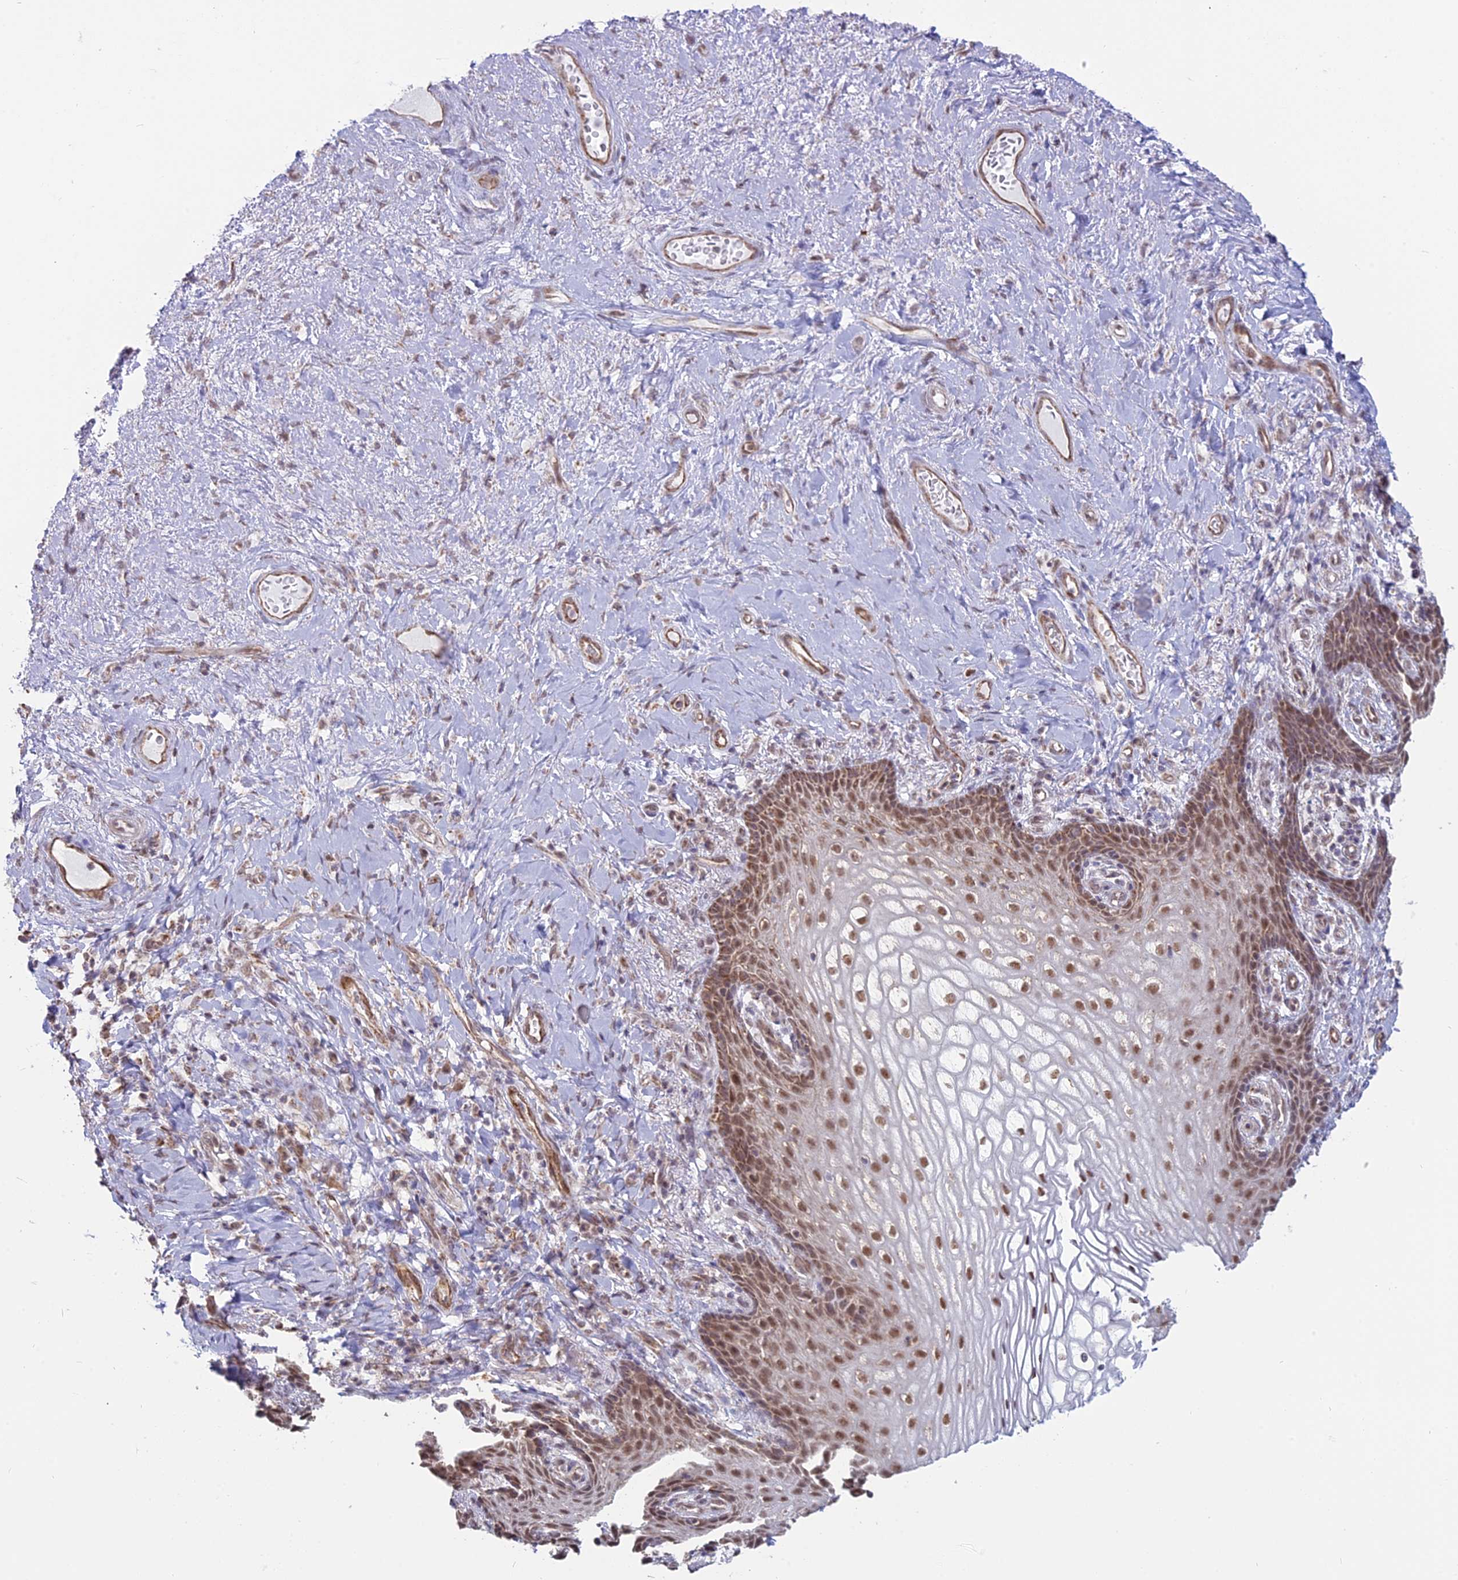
{"staining": {"intensity": "moderate", "quantity": ">75%", "location": "nuclear"}, "tissue": "vagina", "cell_type": "Squamous epithelial cells", "image_type": "normal", "snomed": [{"axis": "morphology", "description": "Normal tissue, NOS"}, {"axis": "topography", "description": "Vagina"}], "caption": "Moderate nuclear expression is appreciated in about >75% of squamous epithelial cells in unremarkable vagina. The protein is stained brown, and the nuclei are stained in blue (DAB (3,3'-diaminobenzidine) IHC with brightfield microscopy, high magnification).", "gene": "ARHGAP40", "patient": {"sex": "female", "age": 60}}